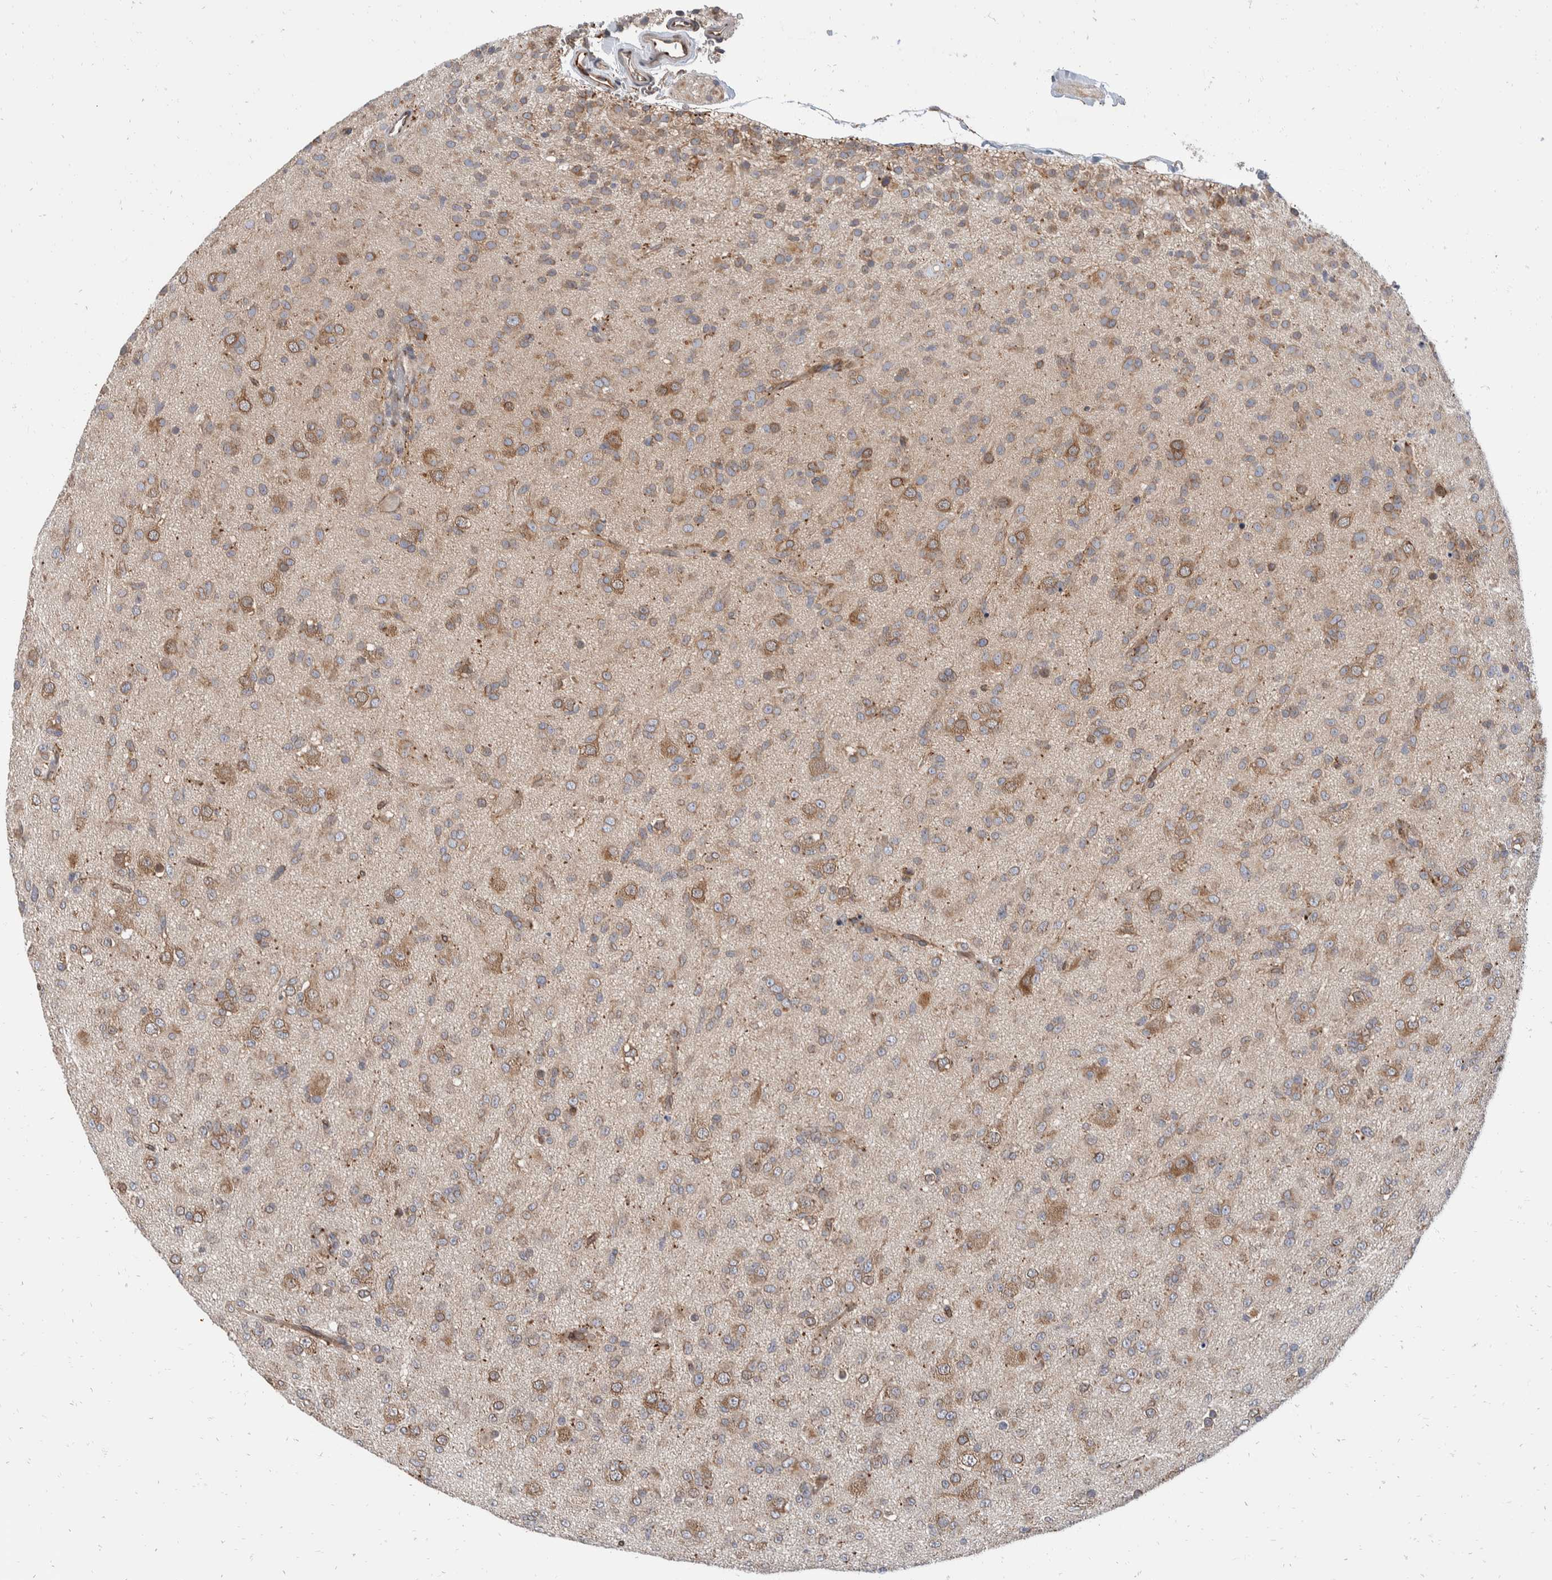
{"staining": {"intensity": "weak", "quantity": ">75%", "location": "cytoplasmic/membranous"}, "tissue": "glioma", "cell_type": "Tumor cells", "image_type": "cancer", "snomed": [{"axis": "morphology", "description": "Glioma, malignant, Low grade"}, {"axis": "topography", "description": "Brain"}], "caption": "Immunohistochemical staining of human glioma shows weak cytoplasmic/membranous protein staining in about >75% of tumor cells.", "gene": "TMEM245", "patient": {"sex": "male", "age": 65}}